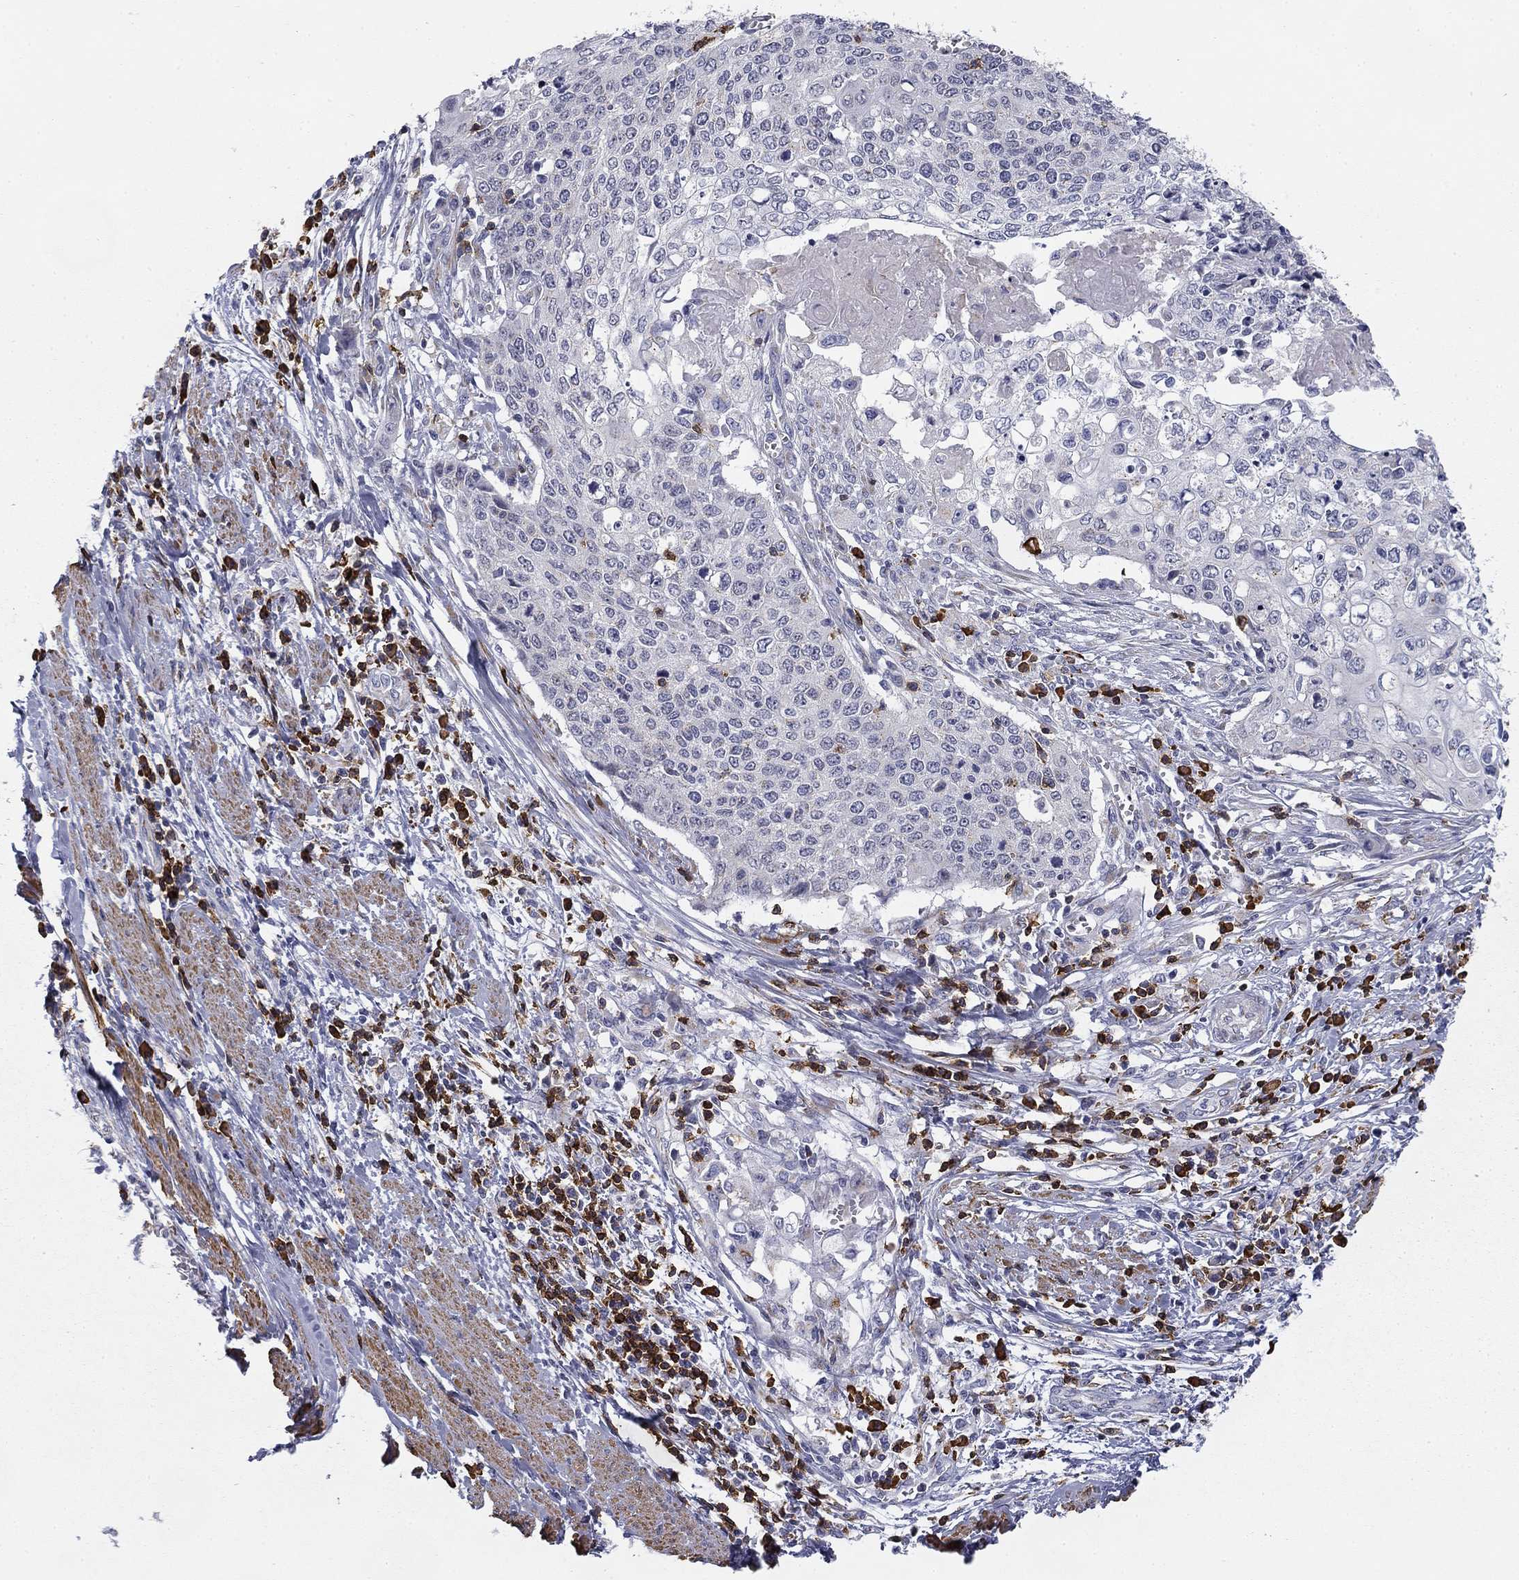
{"staining": {"intensity": "negative", "quantity": "none", "location": "none"}, "tissue": "cervical cancer", "cell_type": "Tumor cells", "image_type": "cancer", "snomed": [{"axis": "morphology", "description": "Squamous cell carcinoma, NOS"}, {"axis": "topography", "description": "Cervix"}], "caption": "Human squamous cell carcinoma (cervical) stained for a protein using IHC shows no positivity in tumor cells.", "gene": "TRAT1", "patient": {"sex": "female", "age": 39}}